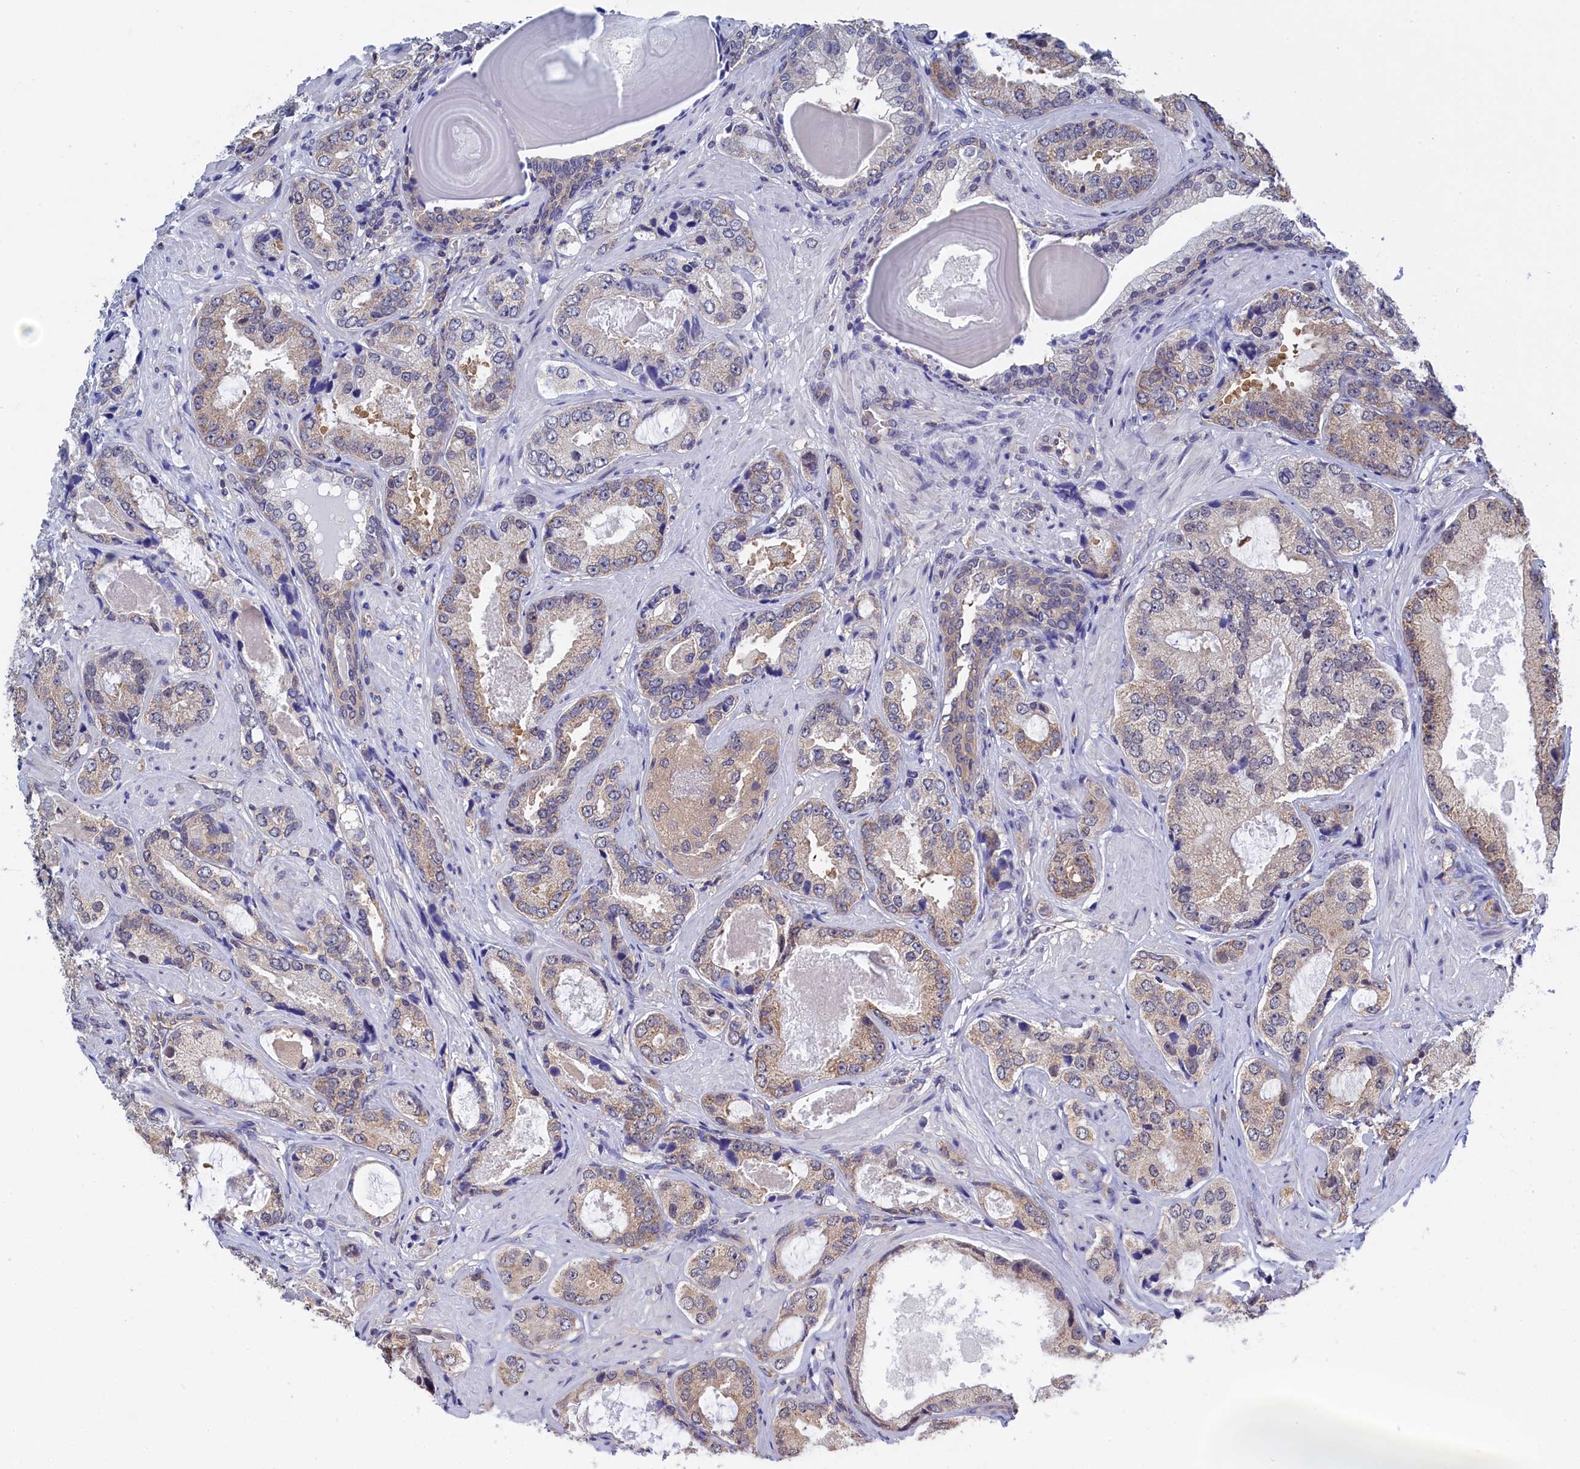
{"staining": {"intensity": "weak", "quantity": "25%-75%", "location": "cytoplasmic/membranous"}, "tissue": "prostate cancer", "cell_type": "Tumor cells", "image_type": "cancer", "snomed": [{"axis": "morphology", "description": "Adenocarcinoma, High grade"}, {"axis": "topography", "description": "Prostate"}], "caption": "Prostate cancer tissue exhibits weak cytoplasmic/membranous staining in about 25%-75% of tumor cells", "gene": "PGP", "patient": {"sex": "male", "age": 59}}